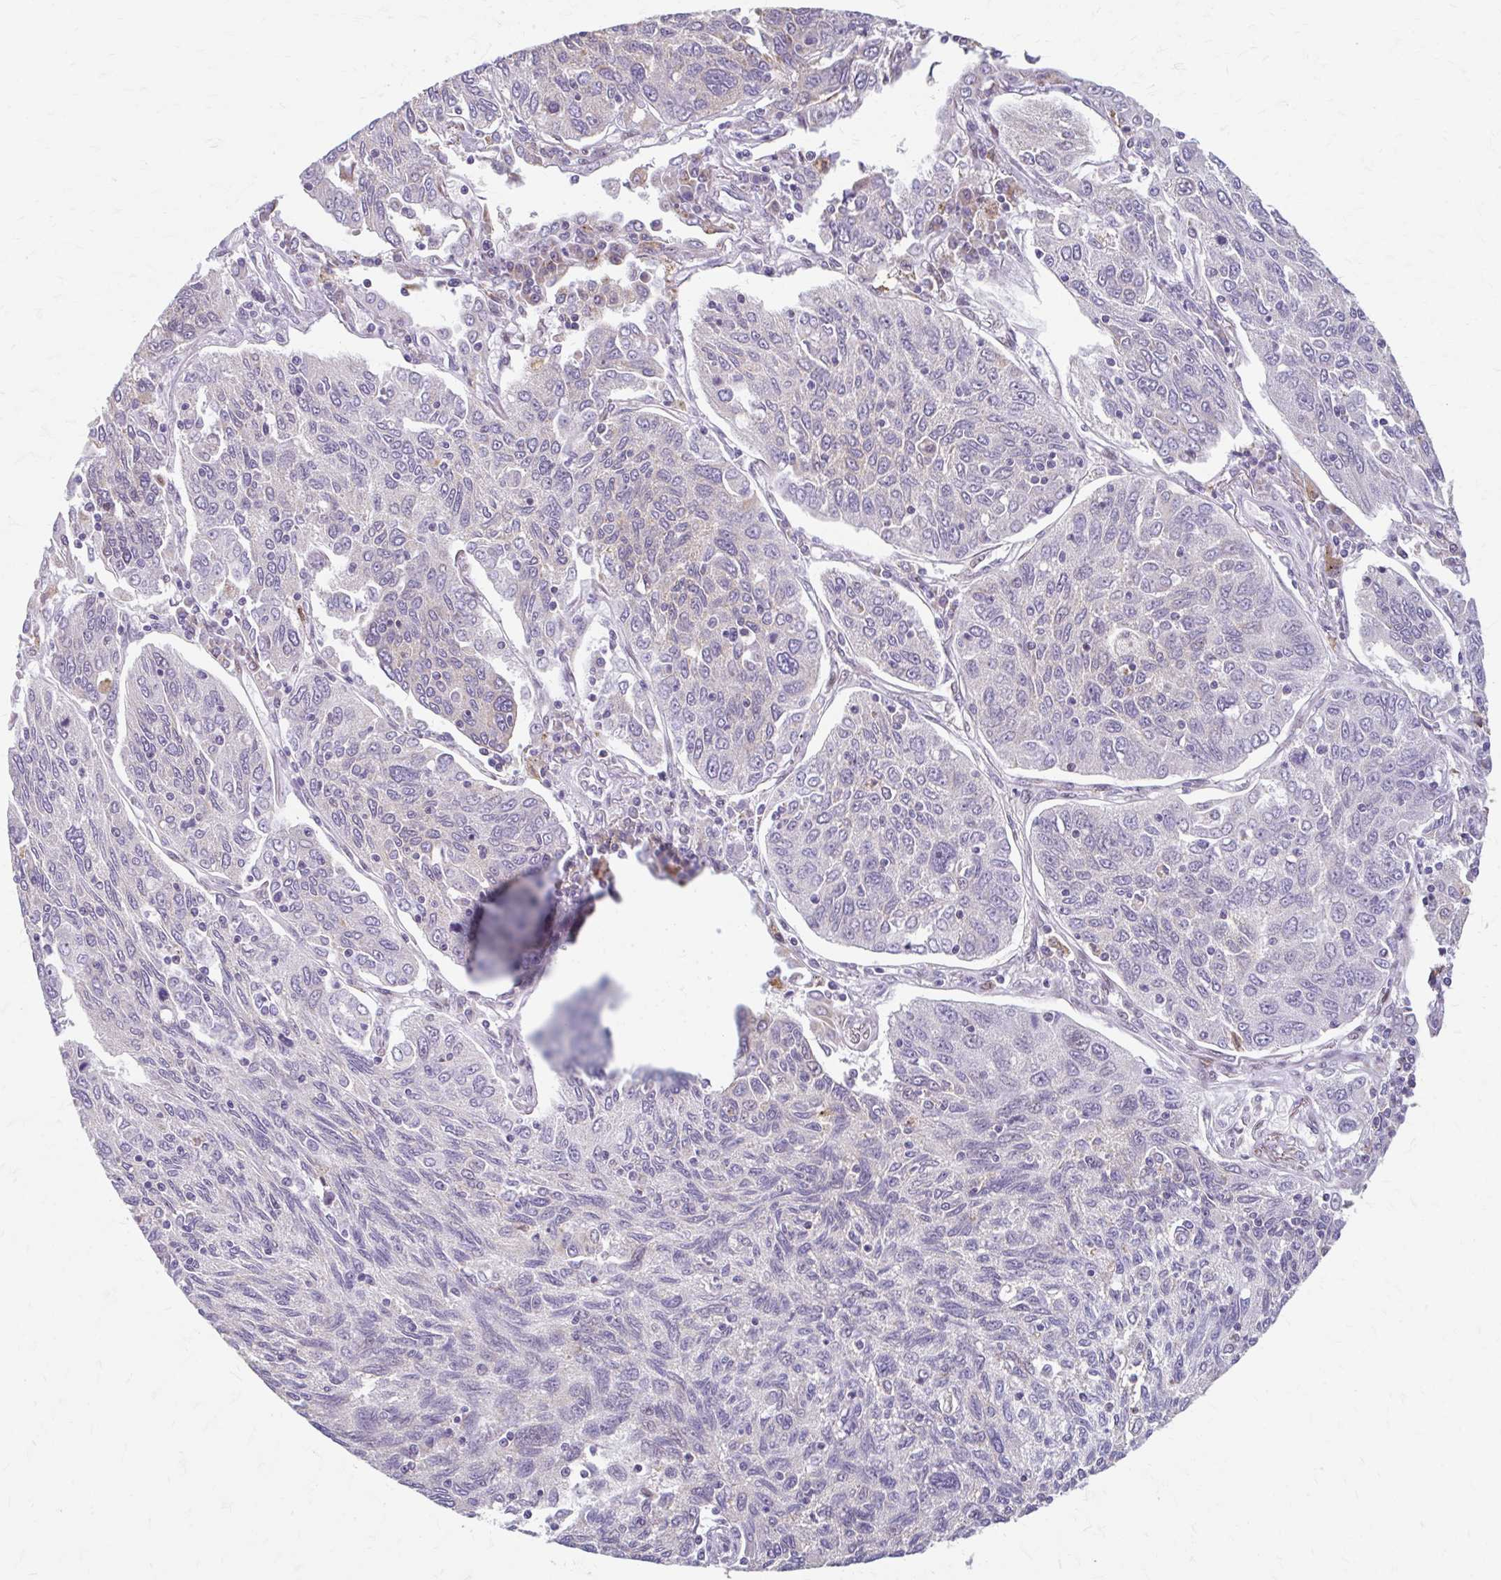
{"staining": {"intensity": "negative", "quantity": "none", "location": "none"}, "tissue": "lung cancer", "cell_type": "Tumor cells", "image_type": "cancer", "snomed": [{"axis": "morphology", "description": "Squamous cell carcinoma, NOS"}, {"axis": "topography", "description": "Lung"}], "caption": "There is no significant expression in tumor cells of lung cancer.", "gene": "BEAN1", "patient": {"sex": "female", "age": 66}}